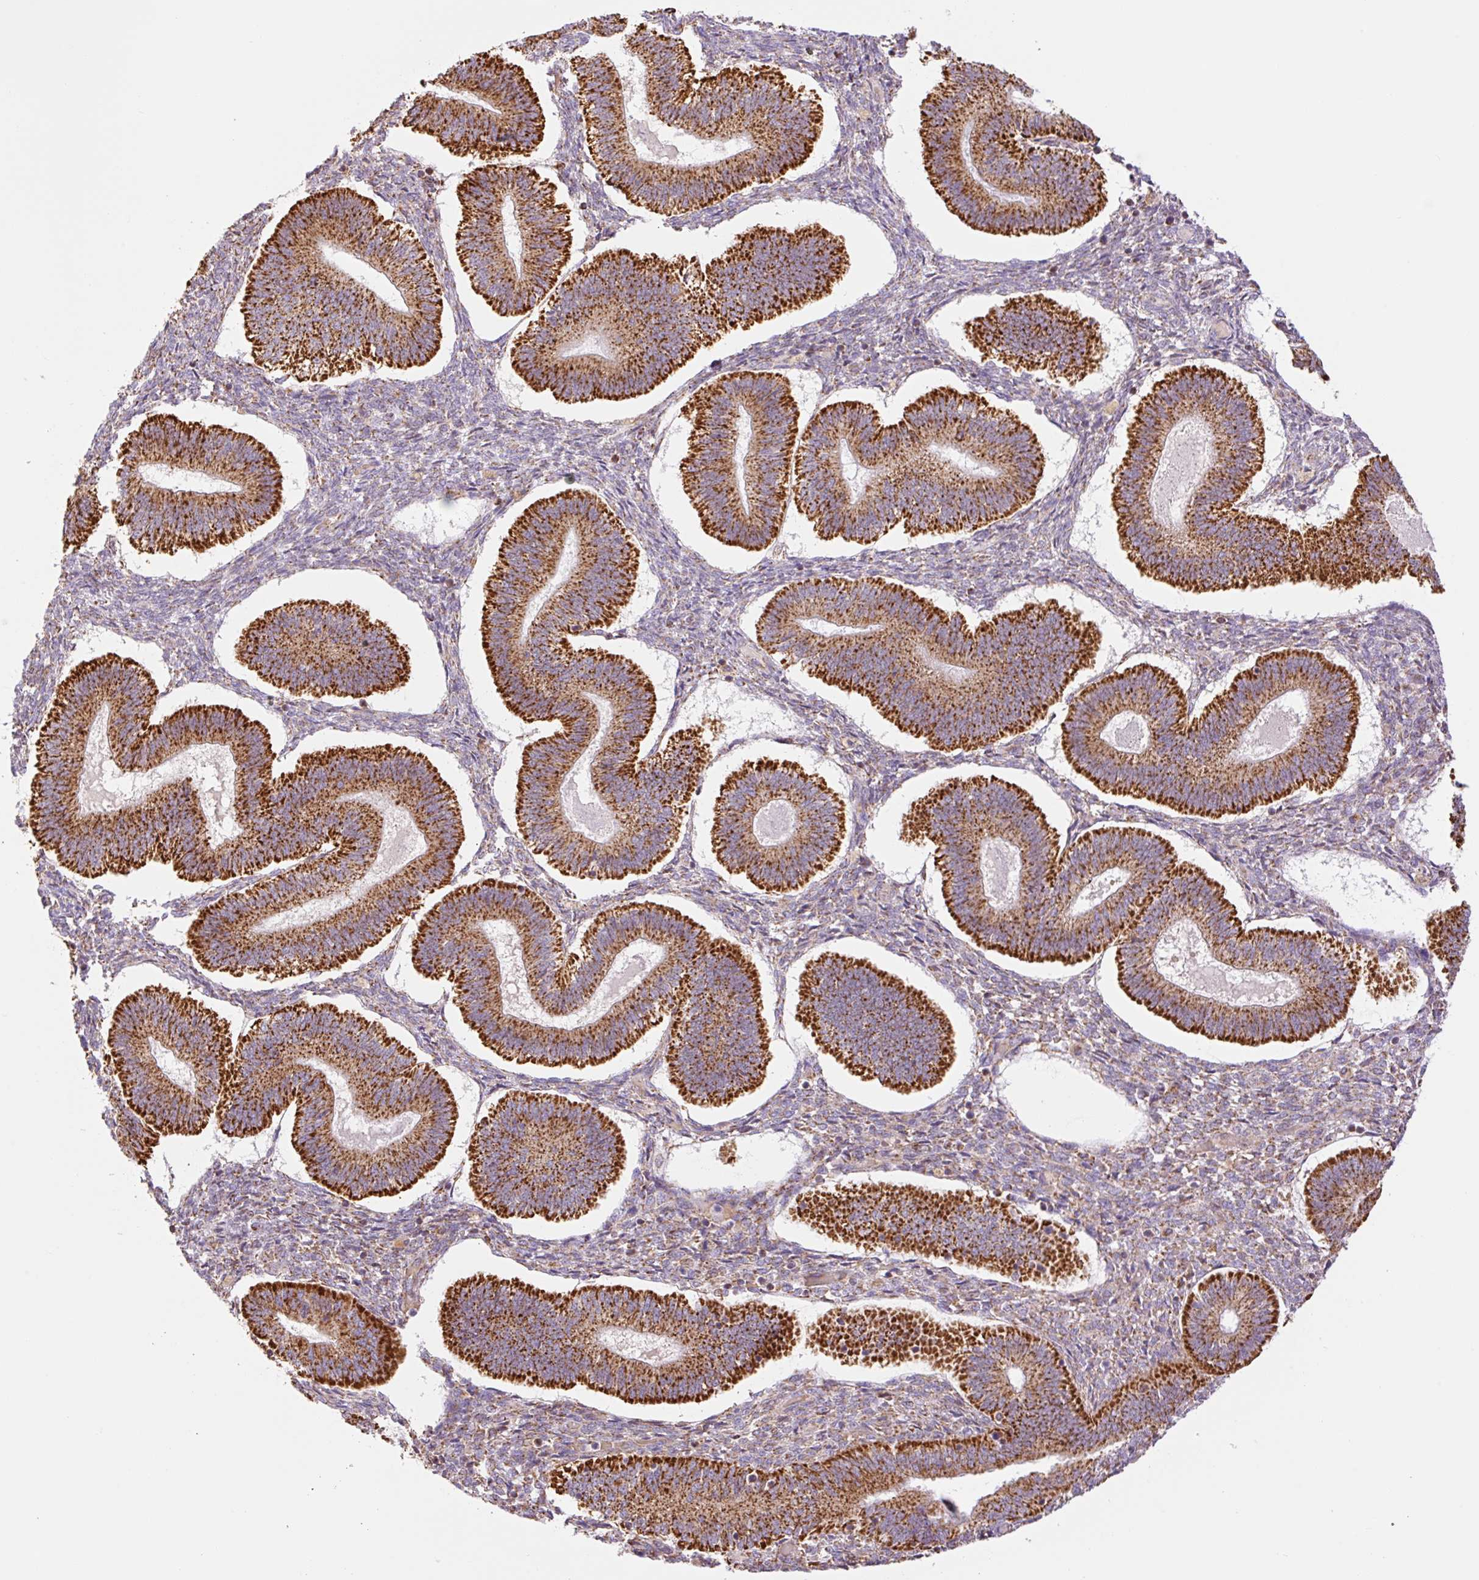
{"staining": {"intensity": "moderate", "quantity": "25%-75%", "location": "cytoplasmic/membranous"}, "tissue": "endometrium", "cell_type": "Cells in endometrial stroma", "image_type": "normal", "snomed": [{"axis": "morphology", "description": "Normal tissue, NOS"}, {"axis": "topography", "description": "Endometrium"}], "caption": "Cells in endometrial stroma reveal medium levels of moderate cytoplasmic/membranous positivity in approximately 25%-75% of cells in unremarkable endometrium.", "gene": "GOSR2", "patient": {"sex": "female", "age": 25}}